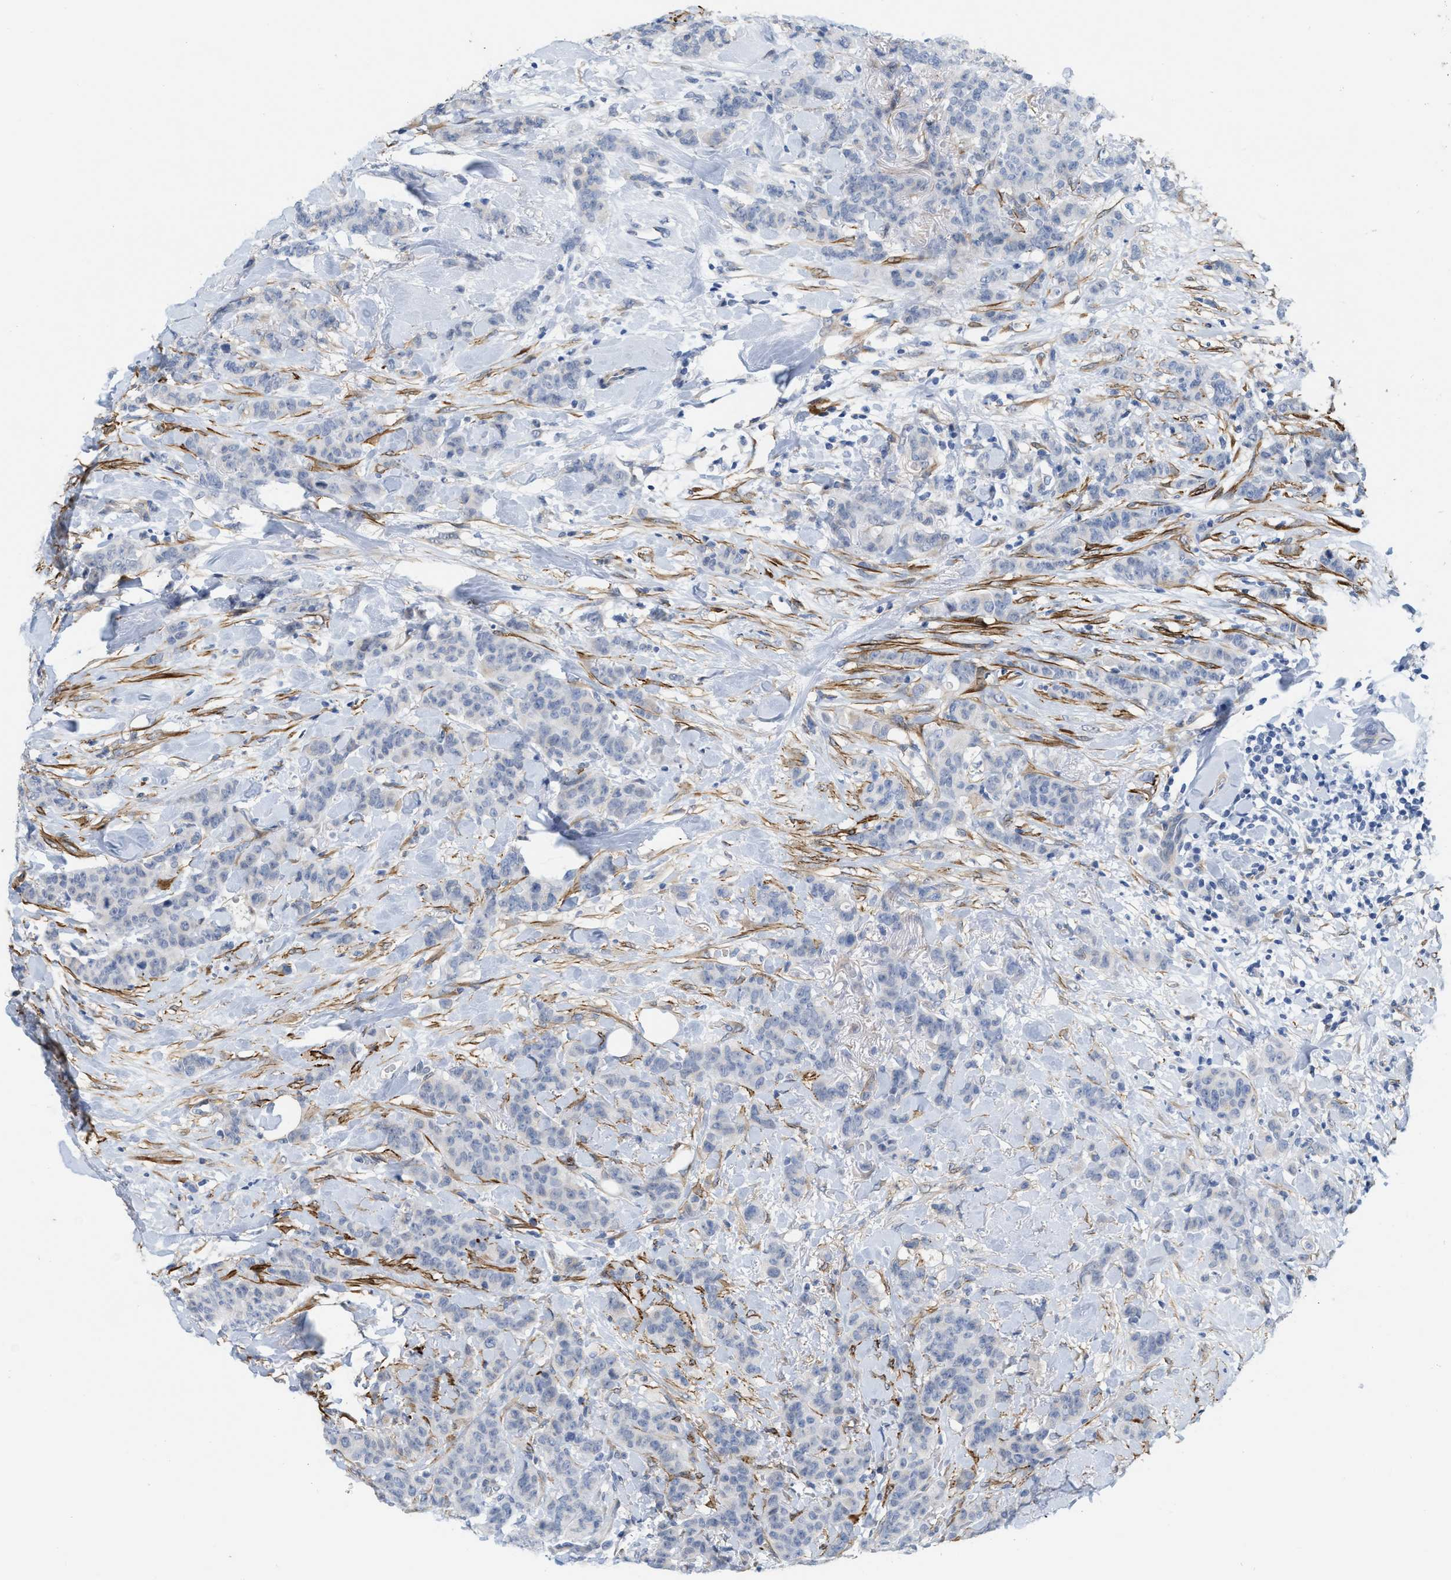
{"staining": {"intensity": "negative", "quantity": "none", "location": "none"}, "tissue": "breast cancer", "cell_type": "Tumor cells", "image_type": "cancer", "snomed": [{"axis": "morphology", "description": "Normal tissue, NOS"}, {"axis": "morphology", "description": "Duct carcinoma"}, {"axis": "topography", "description": "Breast"}], "caption": "The micrograph reveals no significant staining in tumor cells of breast cancer.", "gene": "TAGLN", "patient": {"sex": "female", "age": 40}}